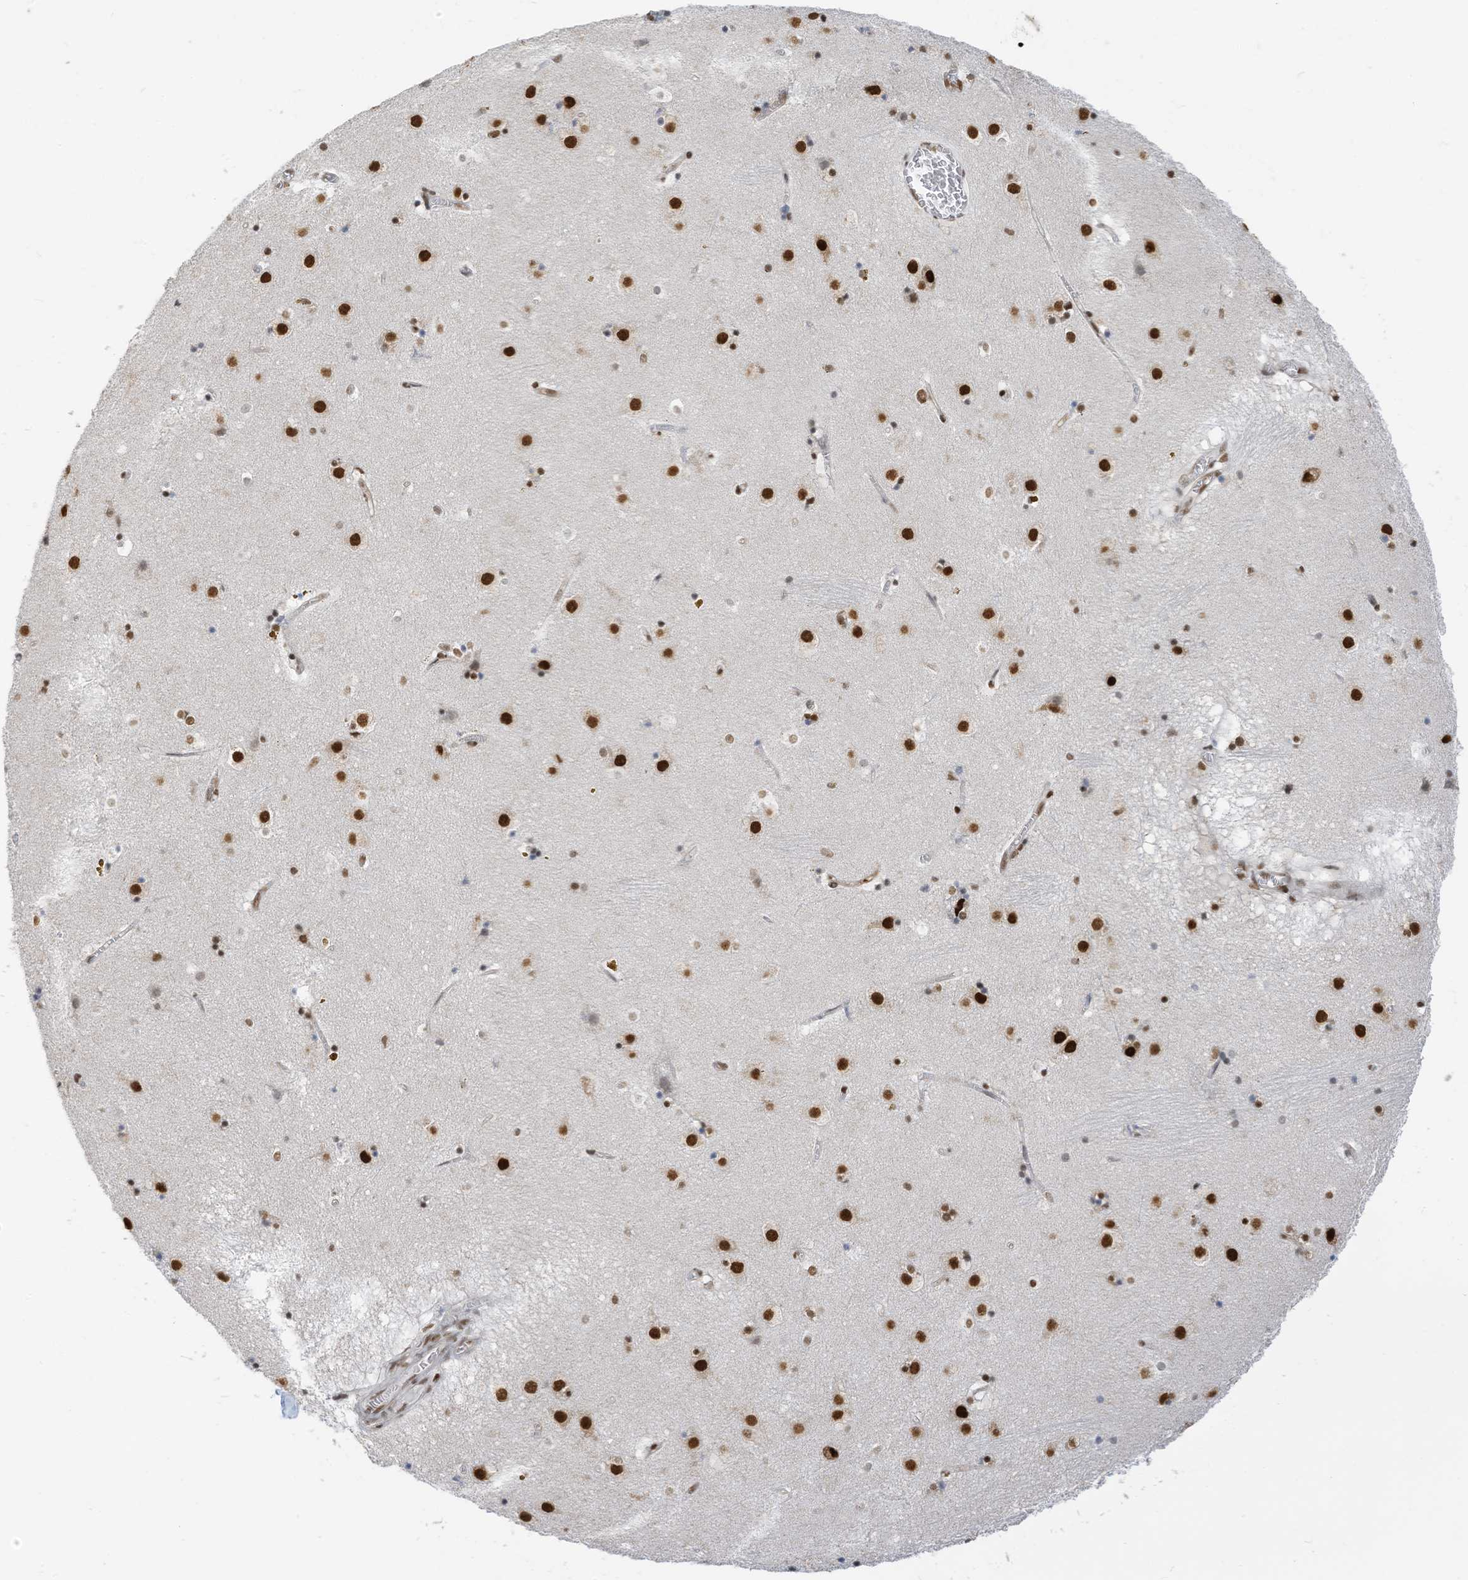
{"staining": {"intensity": "moderate", "quantity": "25%-75%", "location": "nuclear"}, "tissue": "caudate", "cell_type": "Glial cells", "image_type": "normal", "snomed": [{"axis": "morphology", "description": "Normal tissue, NOS"}, {"axis": "topography", "description": "Lateral ventricle wall"}], "caption": "DAB (3,3'-diaminobenzidine) immunohistochemical staining of normal caudate demonstrates moderate nuclear protein staining in about 25%-75% of glial cells.", "gene": "KHSRP", "patient": {"sex": "male", "age": 70}}